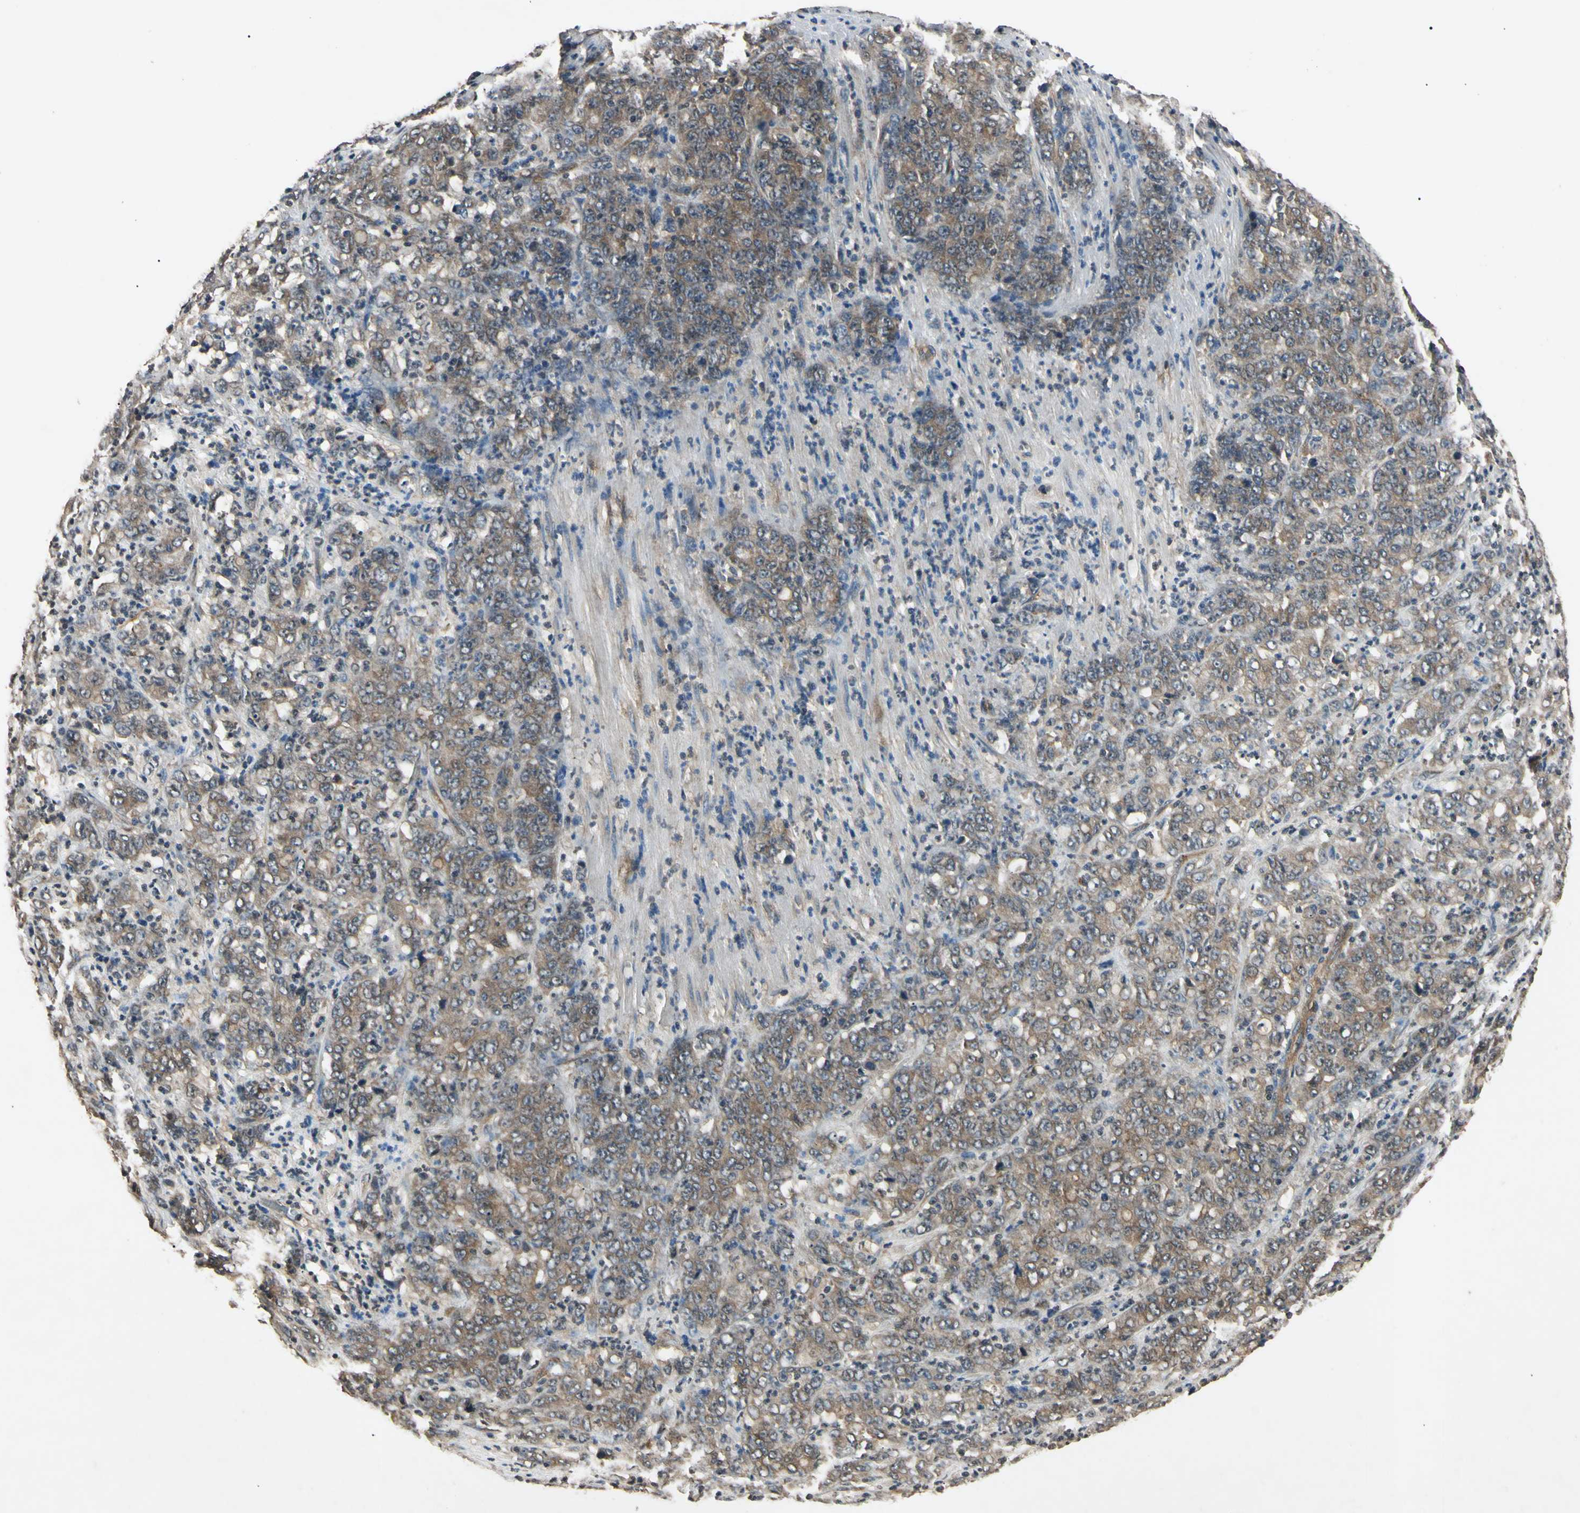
{"staining": {"intensity": "weak", "quantity": "25%-75%", "location": "cytoplasmic/membranous"}, "tissue": "stomach cancer", "cell_type": "Tumor cells", "image_type": "cancer", "snomed": [{"axis": "morphology", "description": "Adenocarcinoma, NOS"}, {"axis": "topography", "description": "Stomach, lower"}], "caption": "Weak cytoplasmic/membranous staining for a protein is seen in approximately 25%-75% of tumor cells of stomach adenocarcinoma using immunohistochemistry.", "gene": "EPN1", "patient": {"sex": "female", "age": 71}}